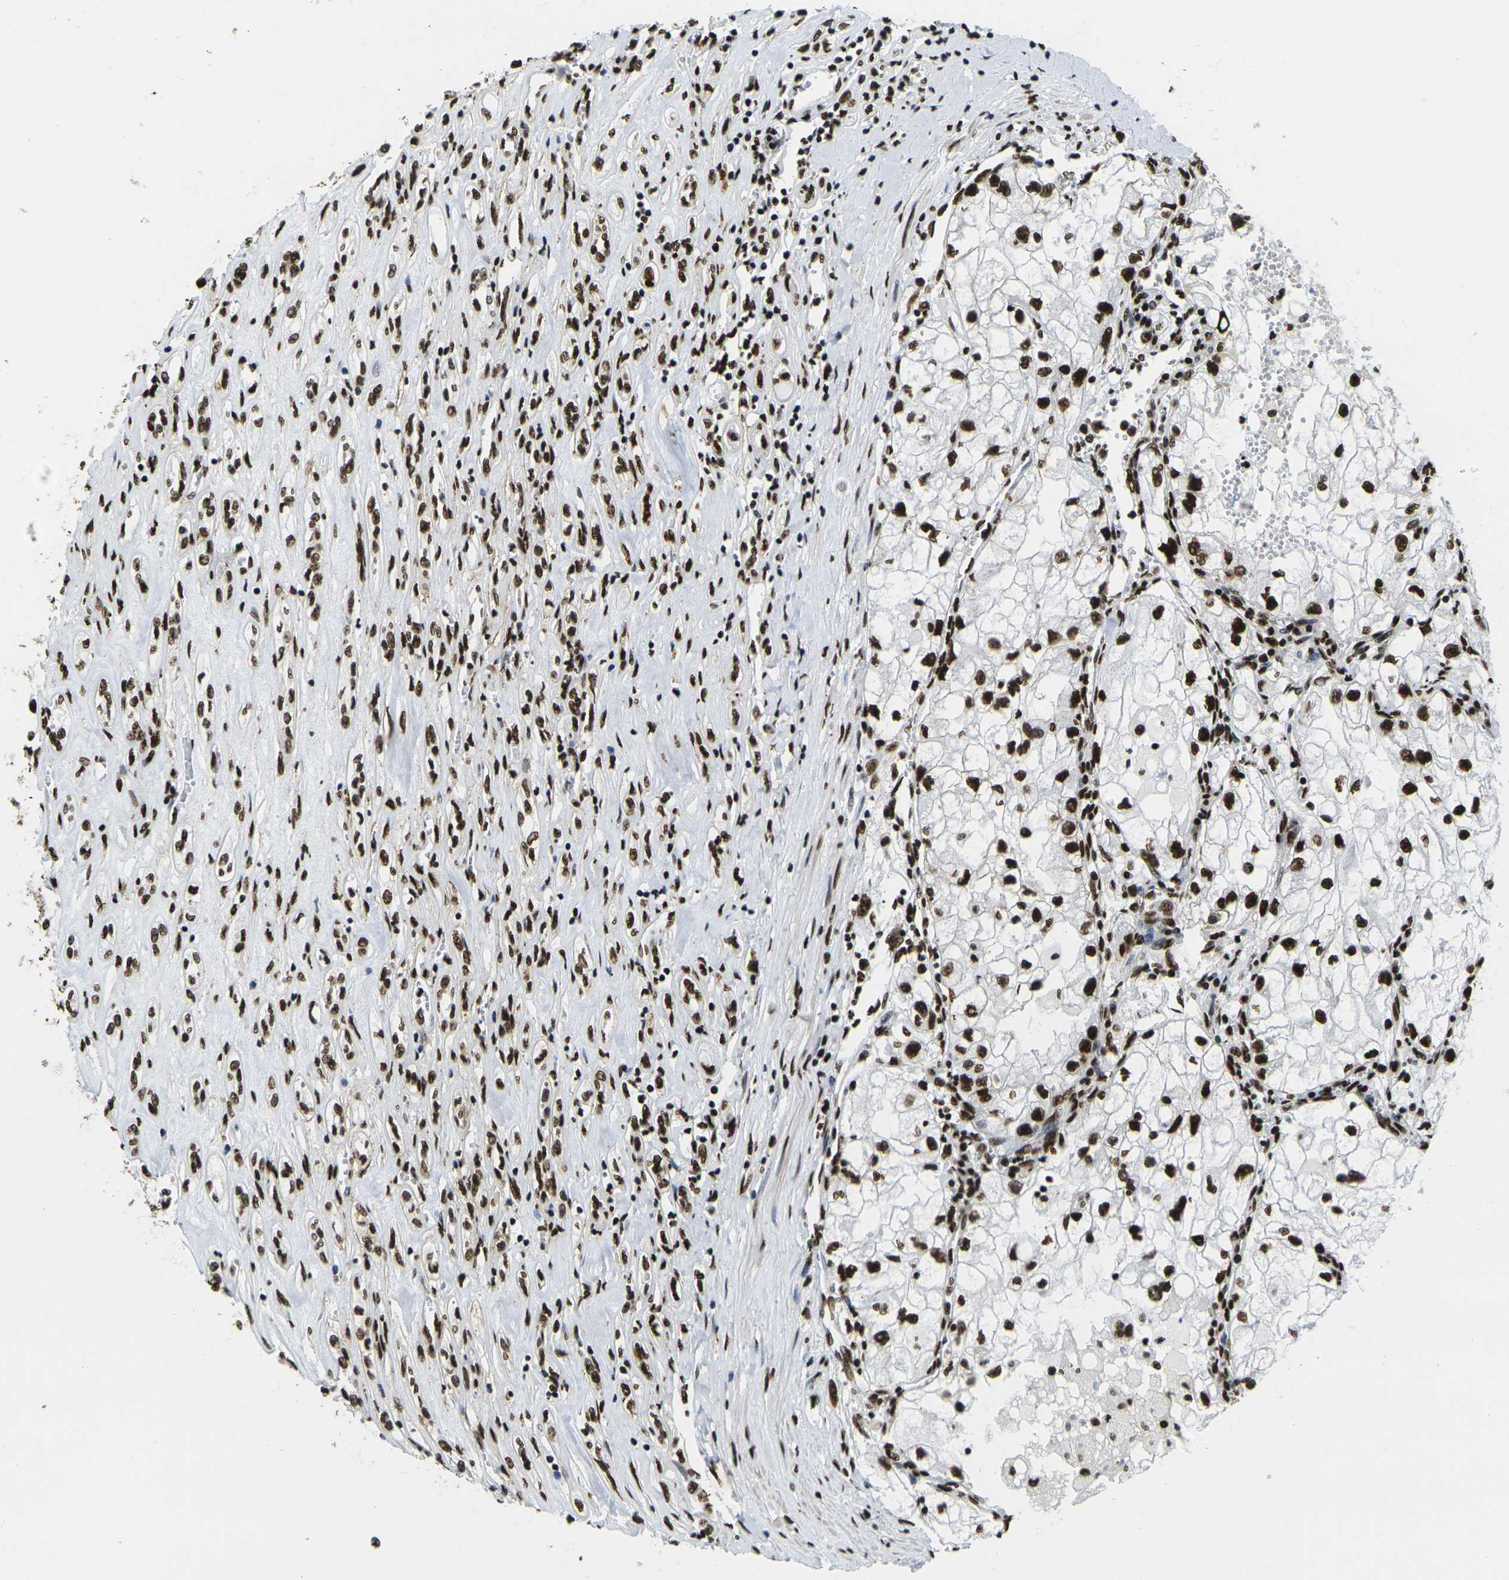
{"staining": {"intensity": "strong", "quantity": ">75%", "location": "nuclear"}, "tissue": "renal cancer", "cell_type": "Tumor cells", "image_type": "cancer", "snomed": [{"axis": "morphology", "description": "Adenocarcinoma, NOS"}, {"axis": "topography", "description": "Kidney"}], "caption": "Immunohistochemistry (IHC) staining of renal adenocarcinoma, which reveals high levels of strong nuclear positivity in approximately >75% of tumor cells indicating strong nuclear protein positivity. The staining was performed using DAB (brown) for protein detection and nuclei were counterstained in hematoxylin (blue).", "gene": "SMARCC1", "patient": {"sex": "female", "age": 70}}